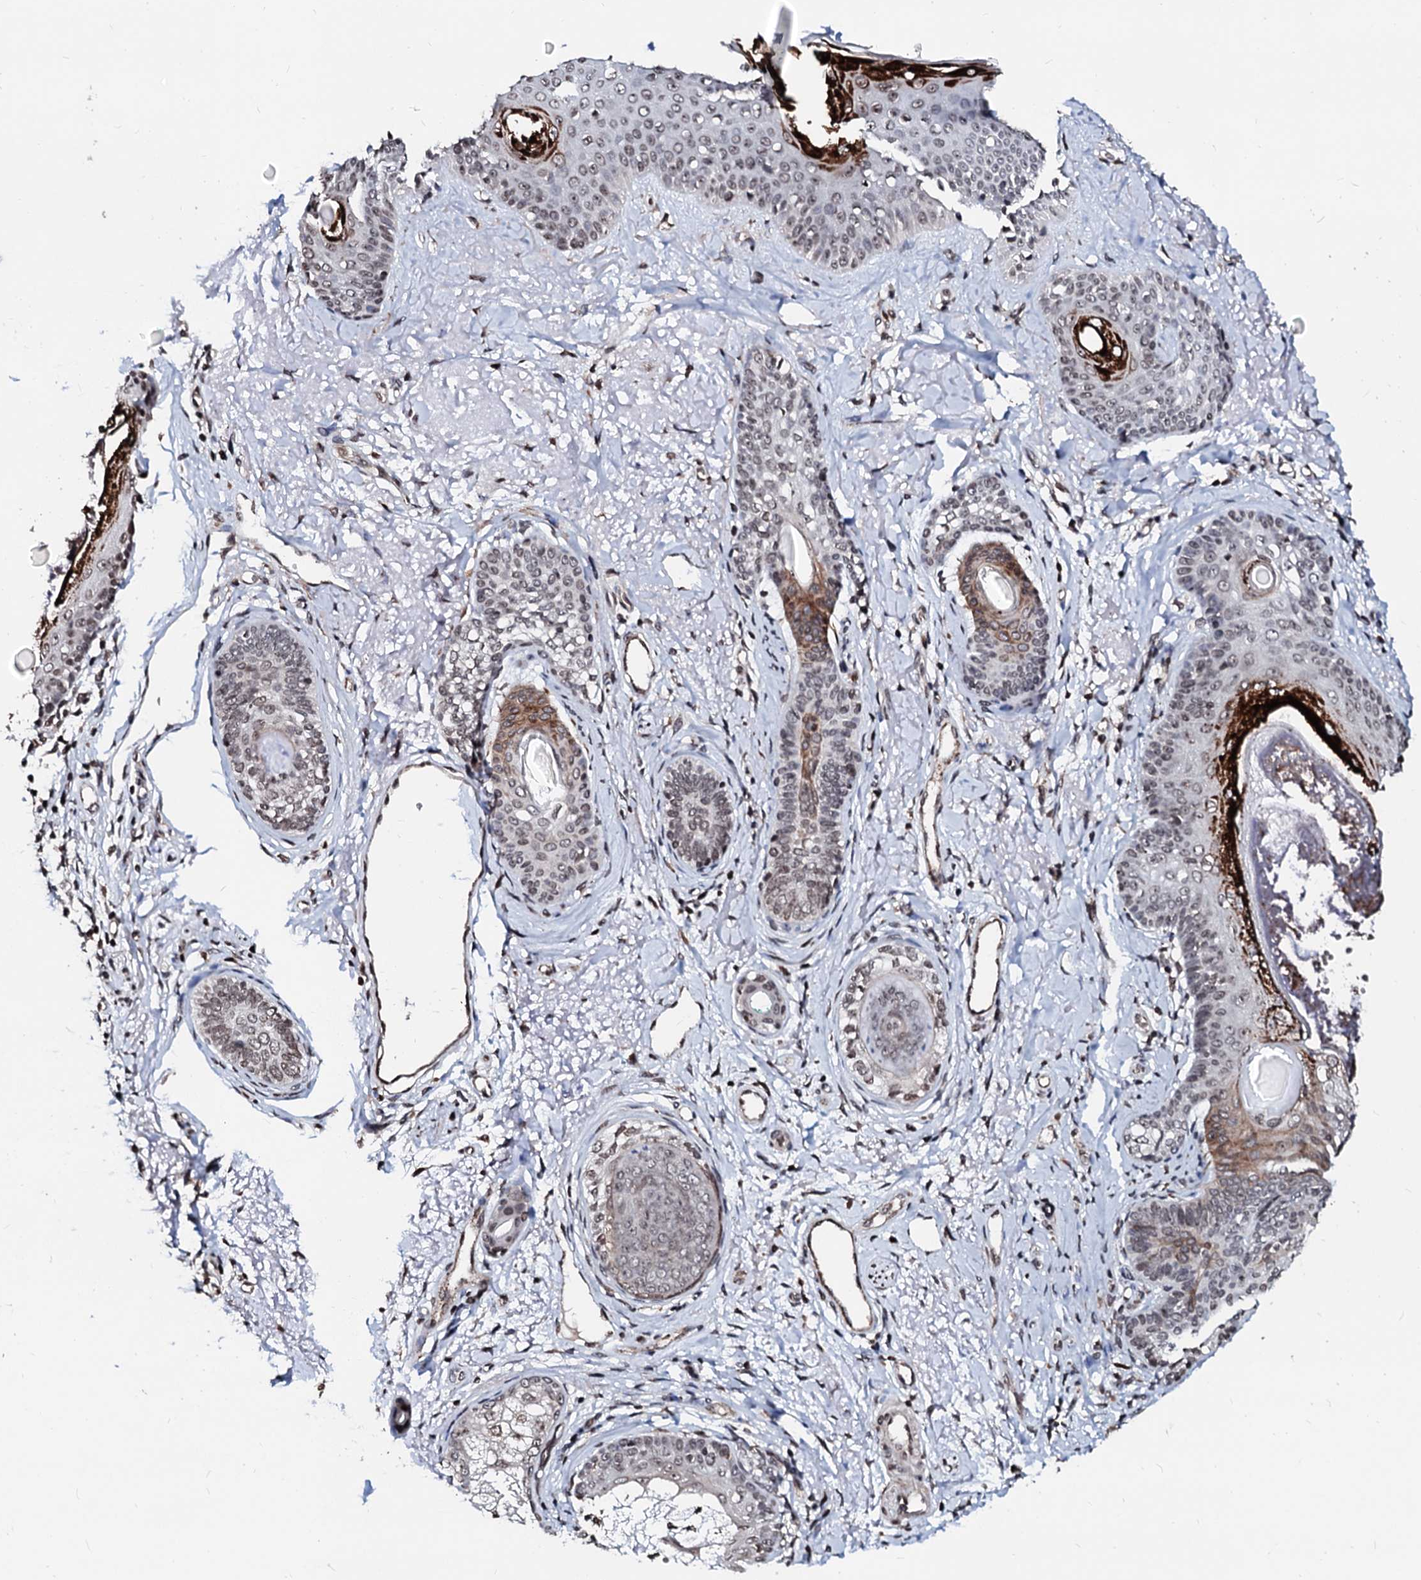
{"staining": {"intensity": "weak", "quantity": ">75%", "location": "cytoplasmic/membranous,nuclear"}, "tissue": "skin cancer", "cell_type": "Tumor cells", "image_type": "cancer", "snomed": [{"axis": "morphology", "description": "Basal cell carcinoma"}, {"axis": "topography", "description": "Skin"}], "caption": "An image showing weak cytoplasmic/membranous and nuclear staining in about >75% of tumor cells in skin cancer (basal cell carcinoma), as visualized by brown immunohistochemical staining.", "gene": "LSM11", "patient": {"sex": "female", "age": 81}}